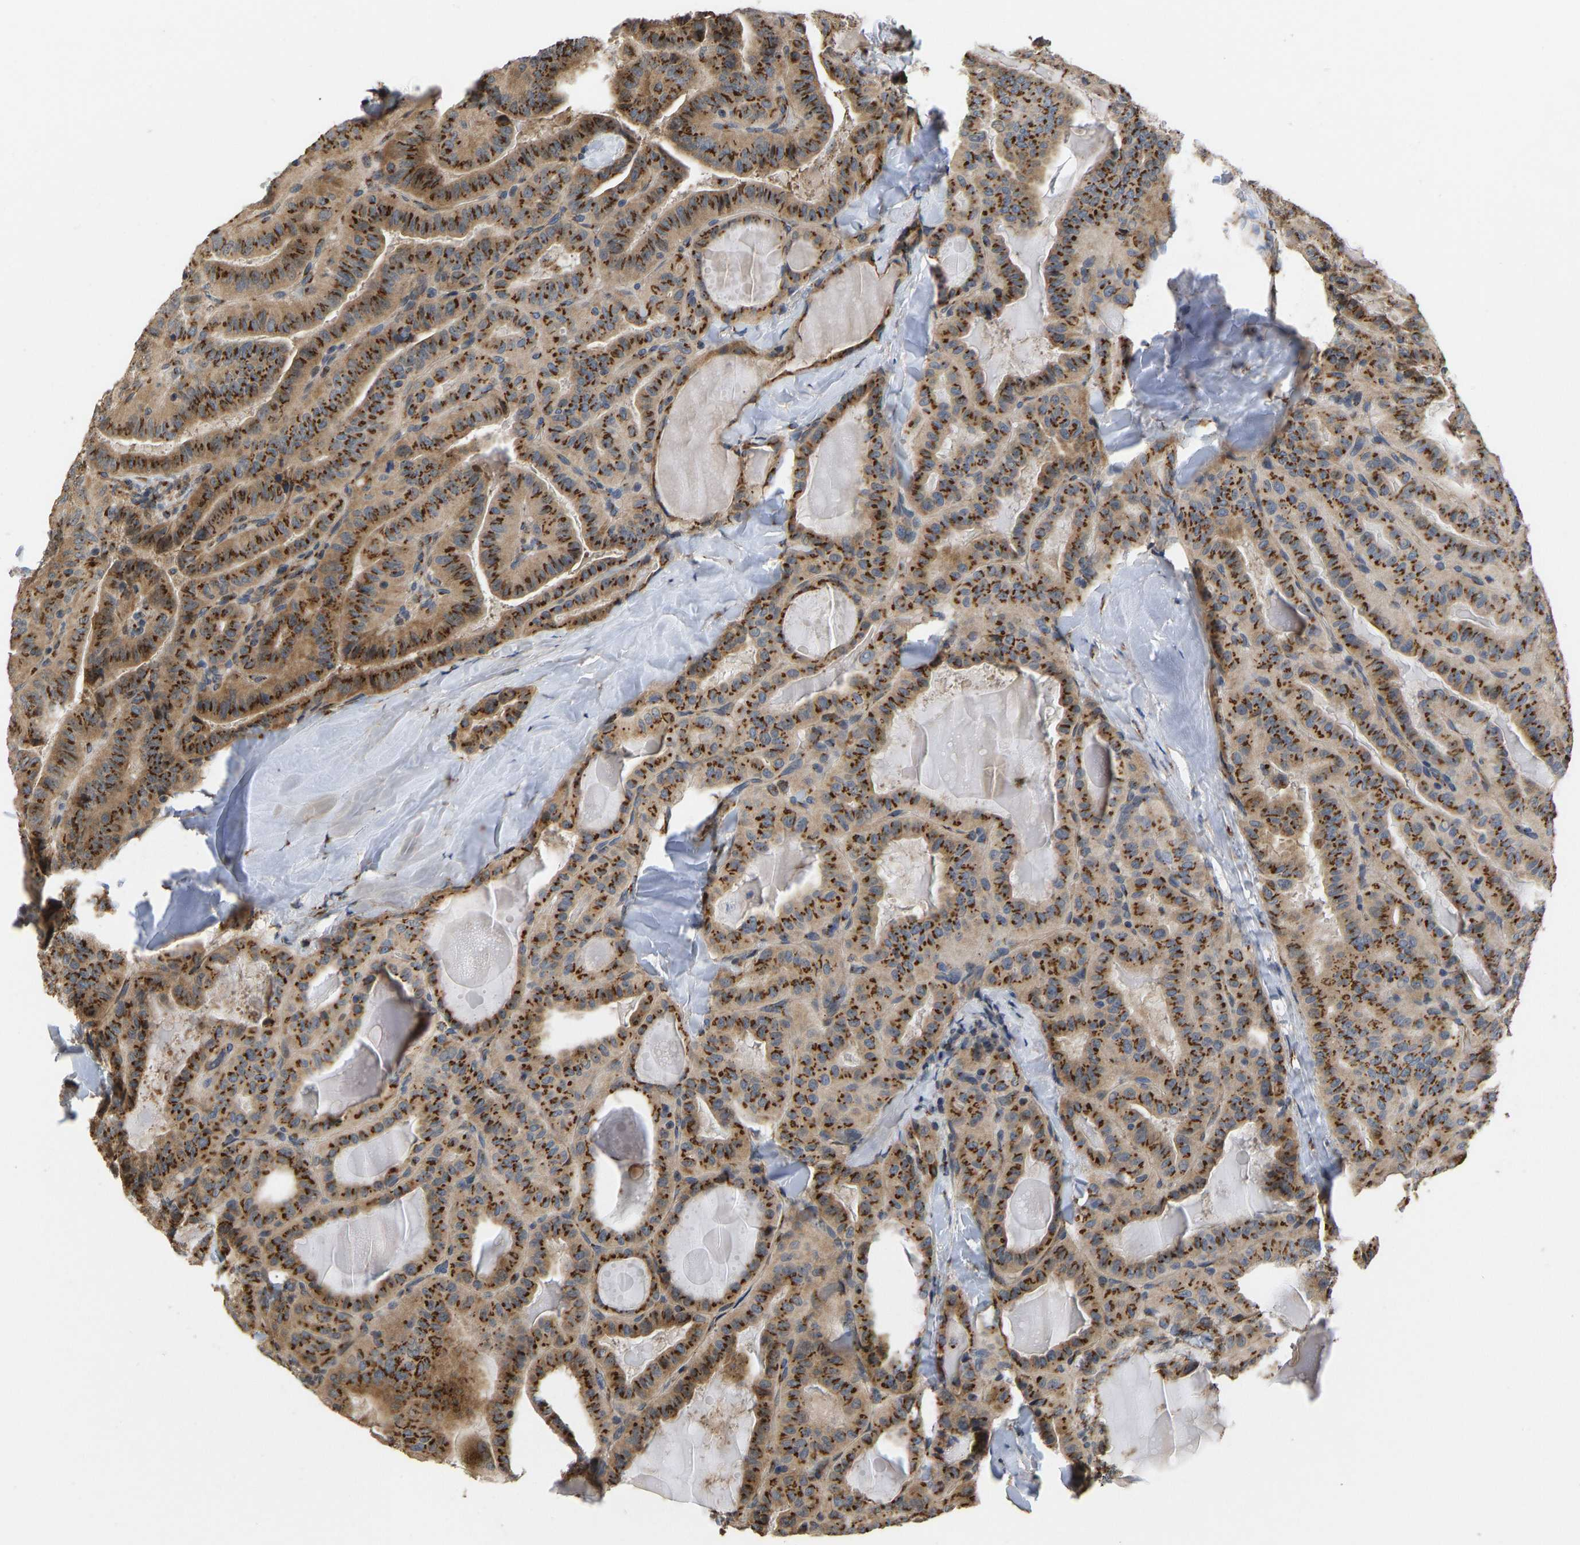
{"staining": {"intensity": "strong", "quantity": ">75%", "location": "cytoplasmic/membranous"}, "tissue": "thyroid cancer", "cell_type": "Tumor cells", "image_type": "cancer", "snomed": [{"axis": "morphology", "description": "Papillary adenocarcinoma, NOS"}, {"axis": "topography", "description": "Thyroid gland"}], "caption": "The histopathology image displays a brown stain indicating the presence of a protein in the cytoplasmic/membranous of tumor cells in thyroid cancer (papillary adenocarcinoma).", "gene": "YIPF4", "patient": {"sex": "male", "age": 77}}